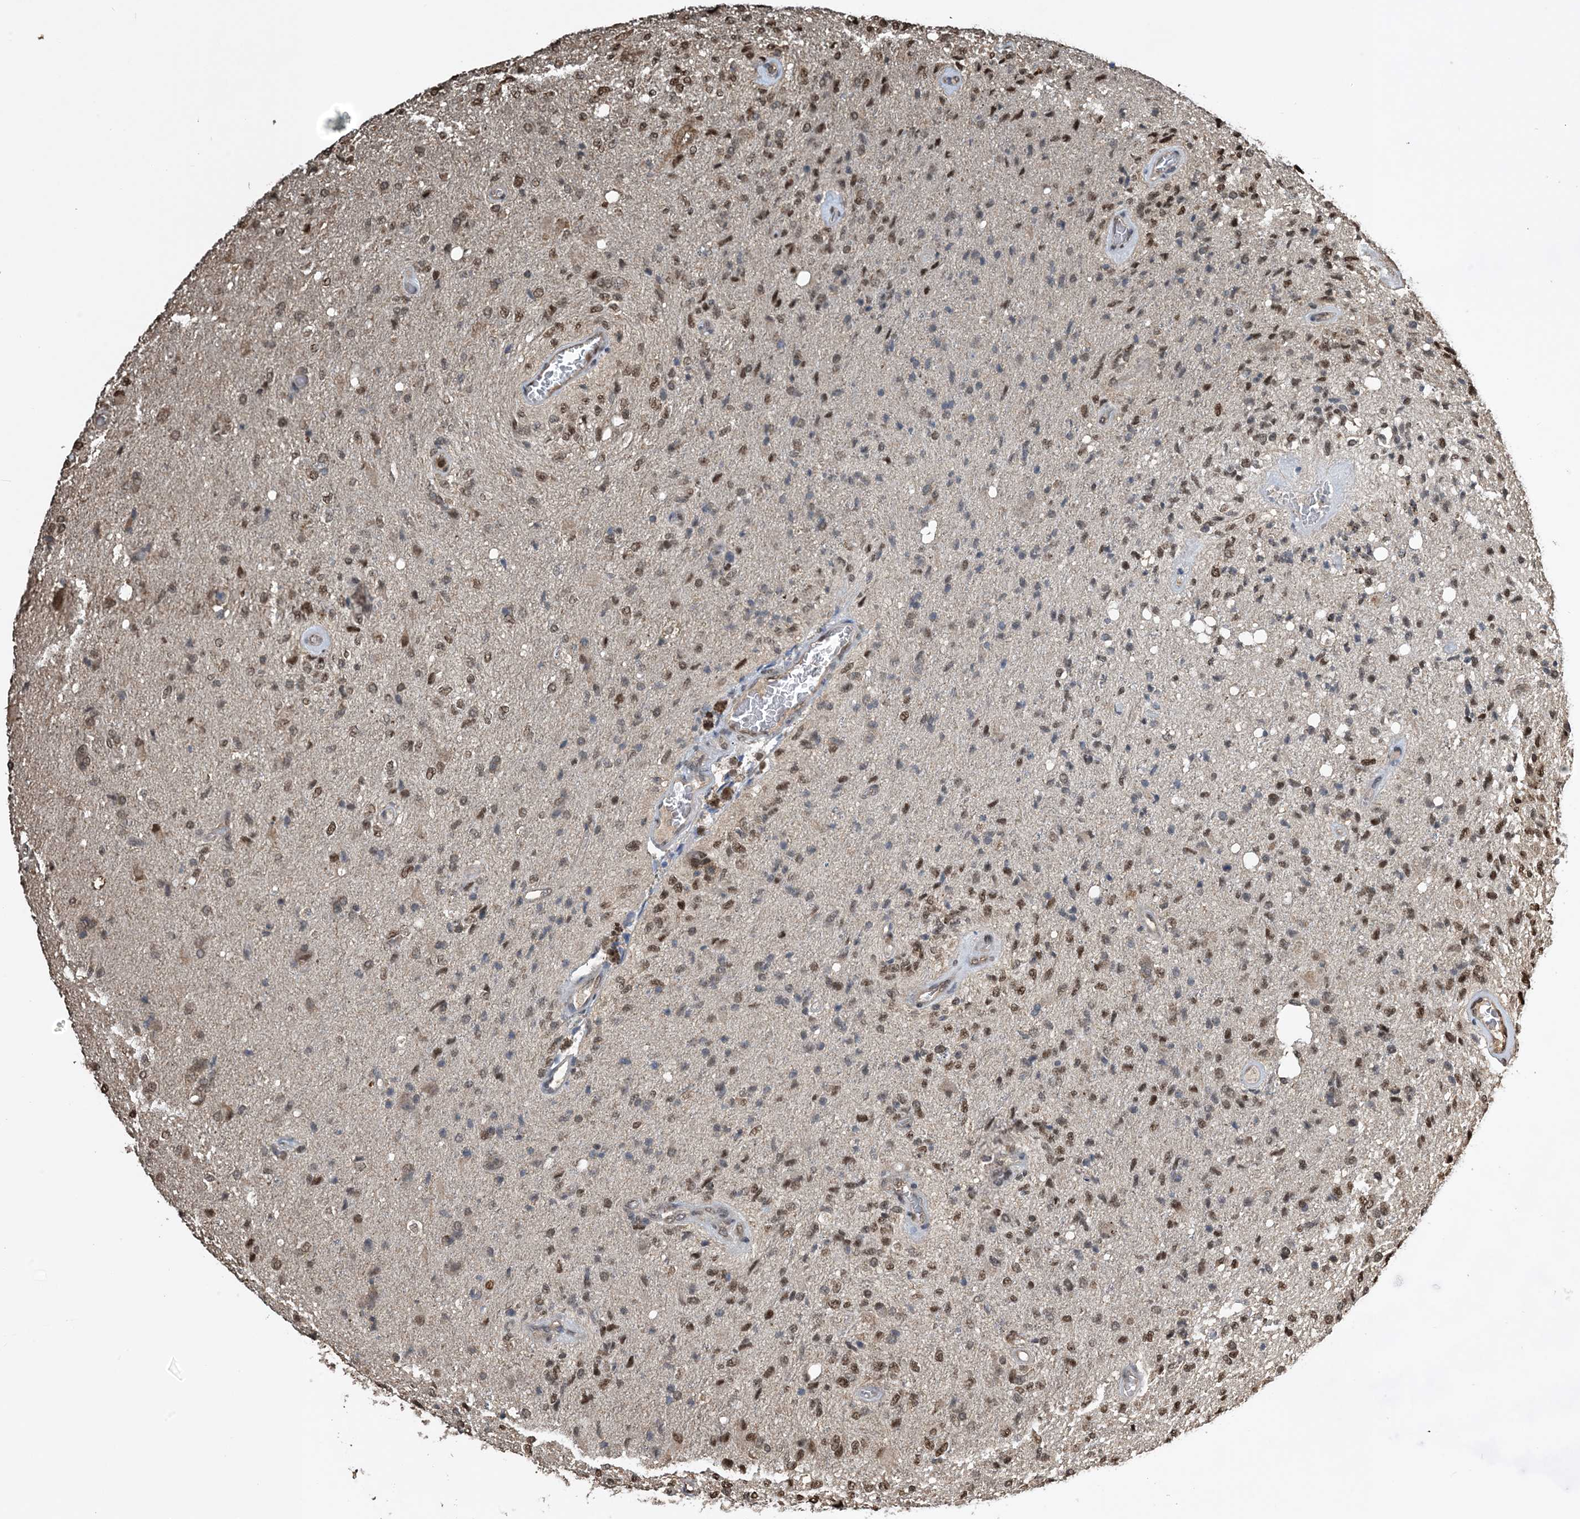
{"staining": {"intensity": "moderate", "quantity": ">75%", "location": "nuclear"}, "tissue": "glioma", "cell_type": "Tumor cells", "image_type": "cancer", "snomed": [{"axis": "morphology", "description": "Normal tissue, NOS"}, {"axis": "morphology", "description": "Glioma, malignant, High grade"}, {"axis": "topography", "description": "Cerebral cortex"}], "caption": "Malignant high-grade glioma tissue exhibits moderate nuclear positivity in approximately >75% of tumor cells, visualized by immunohistochemistry.", "gene": "HSPA1A", "patient": {"sex": "male", "age": 77}}